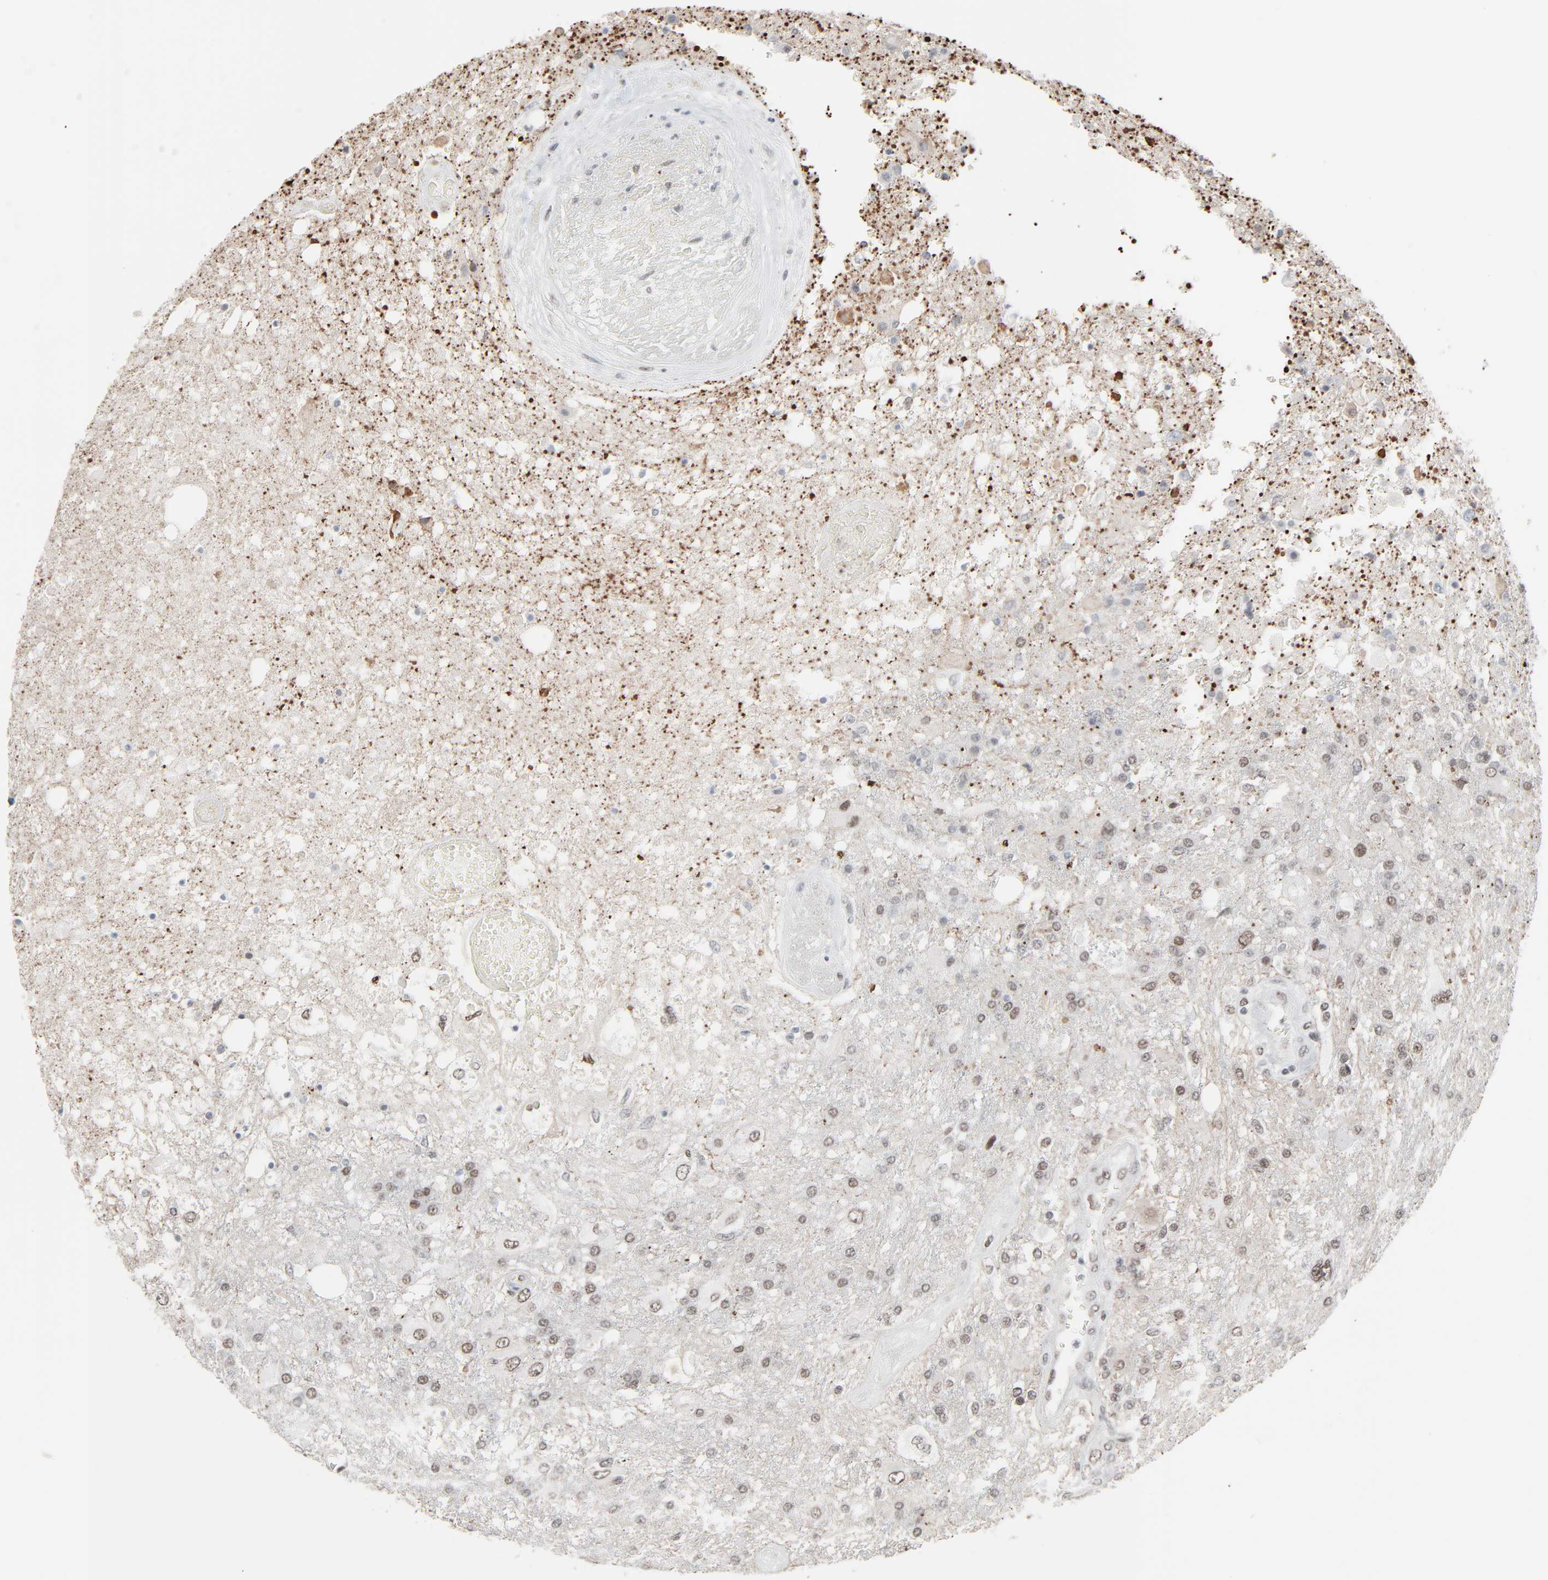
{"staining": {"intensity": "weak", "quantity": "25%-75%", "location": "nuclear"}, "tissue": "glioma", "cell_type": "Tumor cells", "image_type": "cancer", "snomed": [{"axis": "morphology", "description": "Glioma, malignant, High grade"}, {"axis": "topography", "description": "Cerebral cortex"}], "caption": "Malignant glioma (high-grade) stained with DAB (3,3'-diaminobenzidine) IHC displays low levels of weak nuclear staining in approximately 25%-75% of tumor cells.", "gene": "FBXO28", "patient": {"sex": "male", "age": 79}}